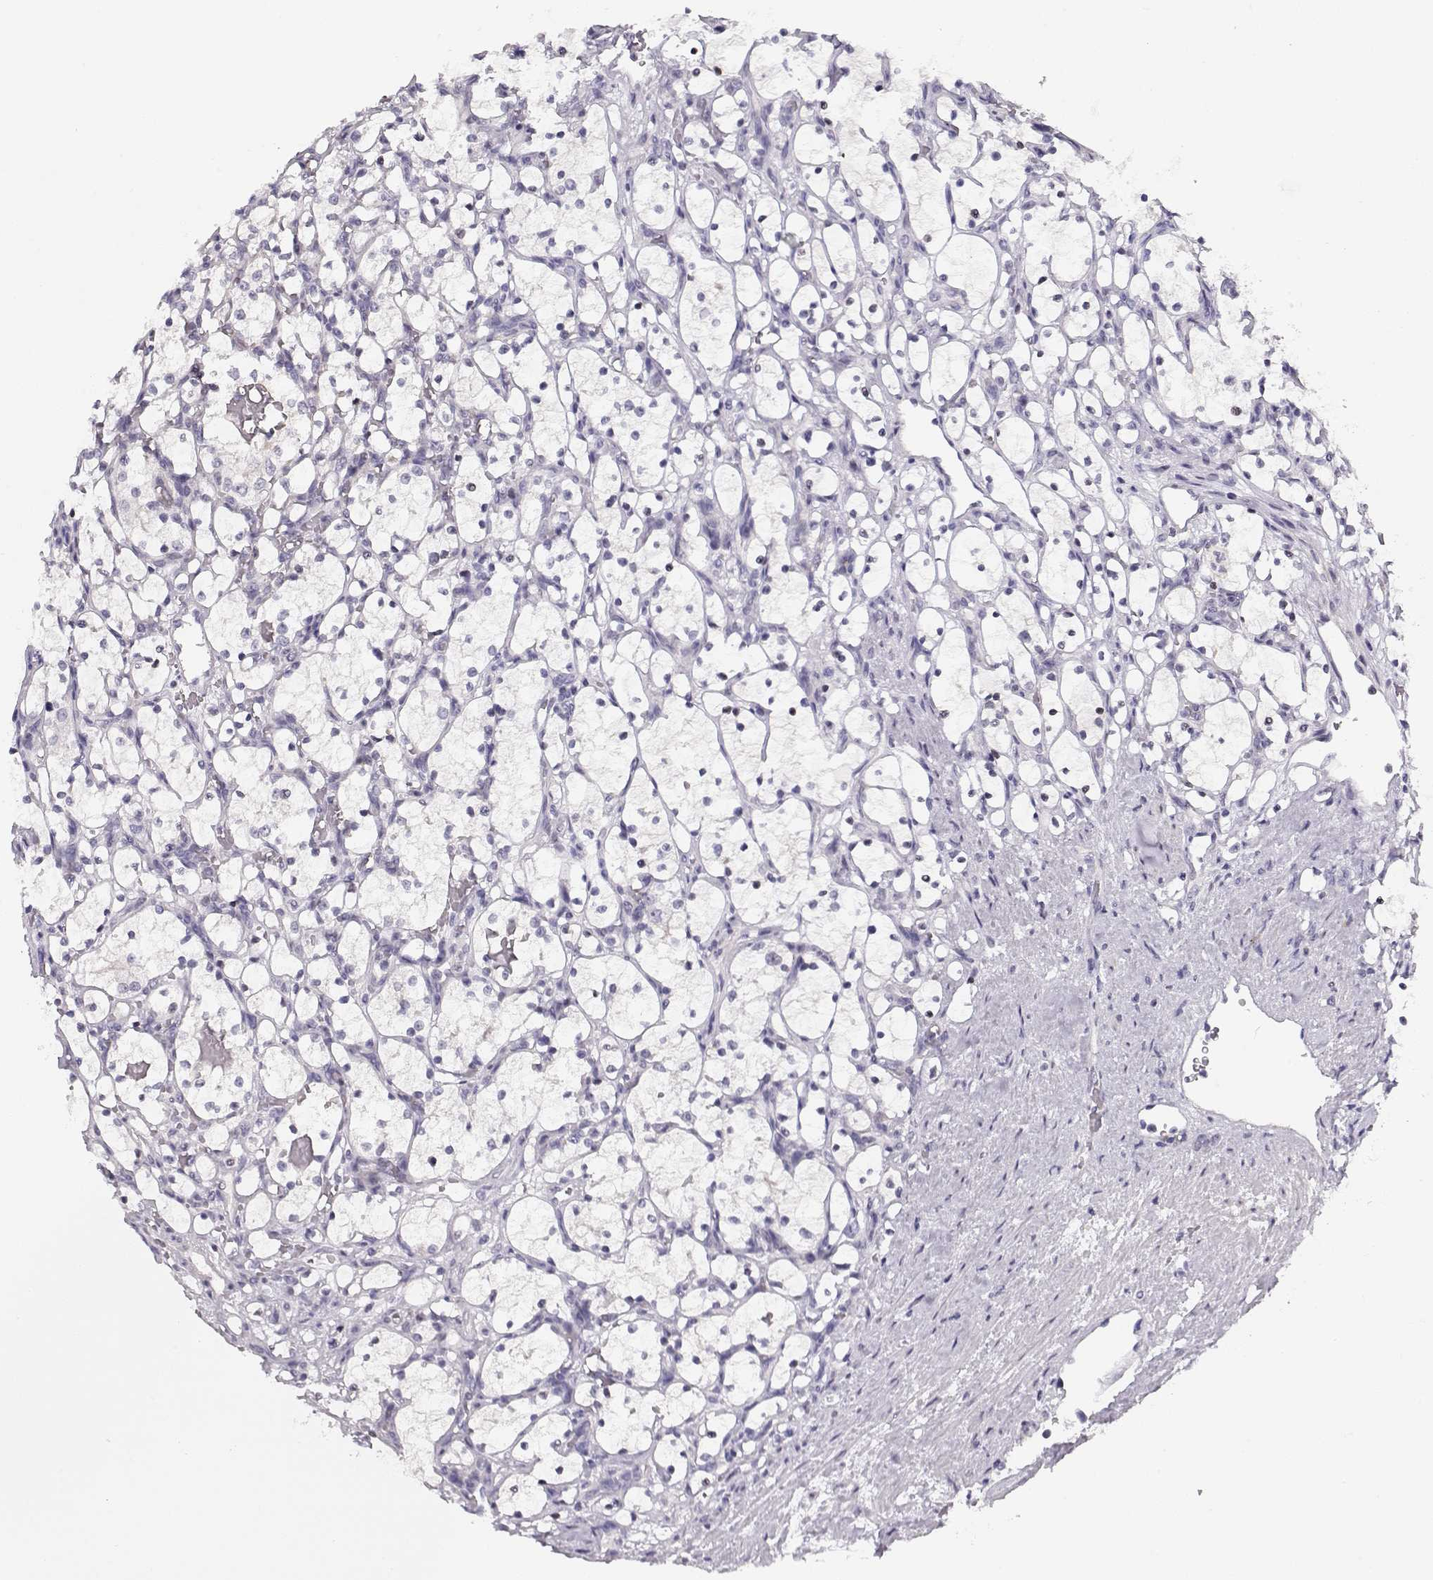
{"staining": {"intensity": "negative", "quantity": "none", "location": "none"}, "tissue": "renal cancer", "cell_type": "Tumor cells", "image_type": "cancer", "snomed": [{"axis": "morphology", "description": "Adenocarcinoma, NOS"}, {"axis": "topography", "description": "Kidney"}], "caption": "The IHC histopathology image has no significant positivity in tumor cells of adenocarcinoma (renal) tissue. (DAB (3,3'-diaminobenzidine) immunohistochemistry (IHC) with hematoxylin counter stain).", "gene": "CRX", "patient": {"sex": "female", "age": 69}}